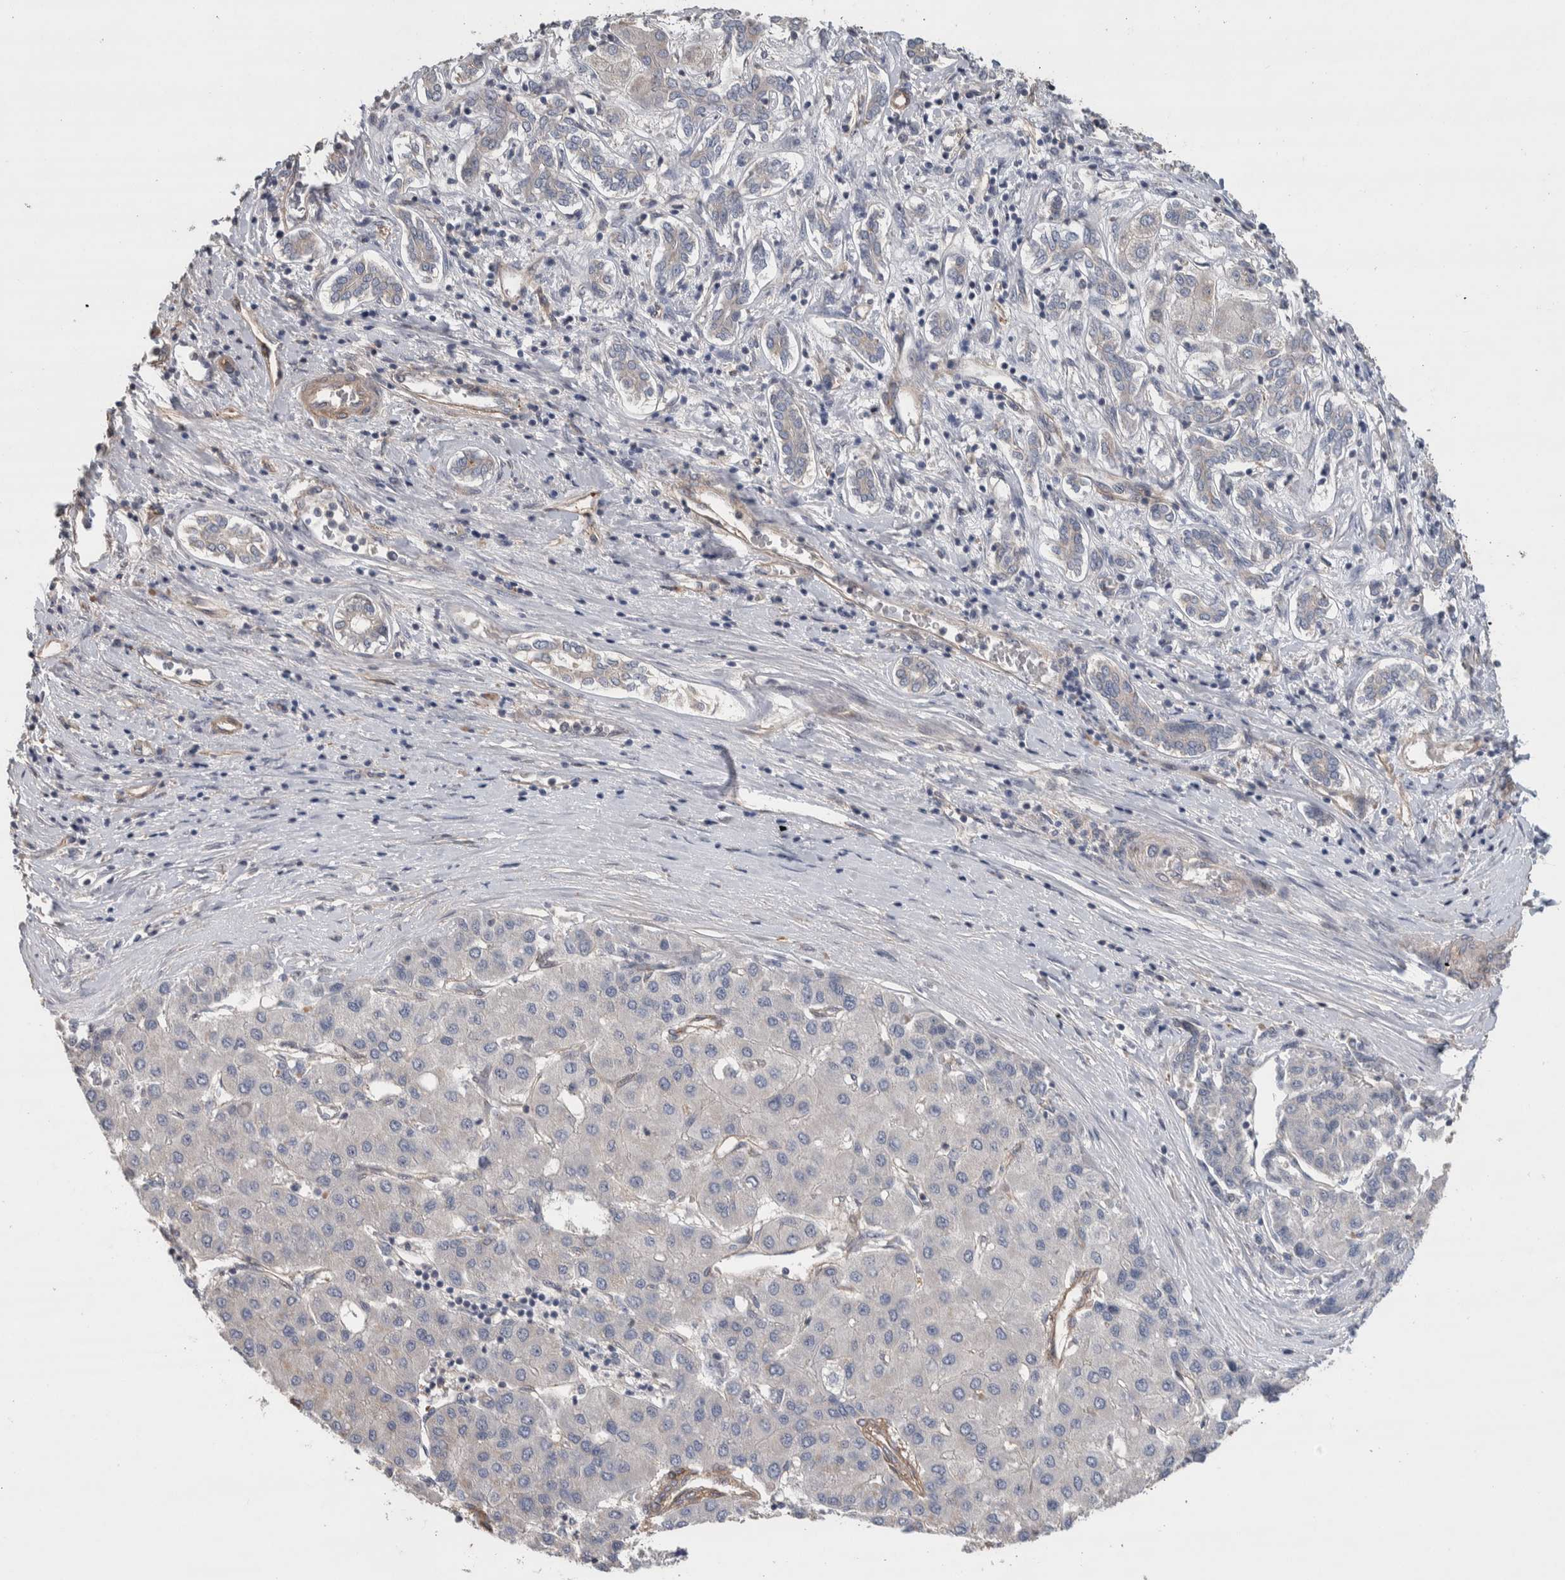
{"staining": {"intensity": "negative", "quantity": "none", "location": "none"}, "tissue": "liver cancer", "cell_type": "Tumor cells", "image_type": "cancer", "snomed": [{"axis": "morphology", "description": "Carcinoma, Hepatocellular, NOS"}, {"axis": "topography", "description": "Liver"}], "caption": "Tumor cells show no significant staining in liver cancer (hepatocellular carcinoma). Brightfield microscopy of immunohistochemistry stained with DAB (brown) and hematoxylin (blue), captured at high magnification.", "gene": "GCNA", "patient": {"sex": "male", "age": 65}}